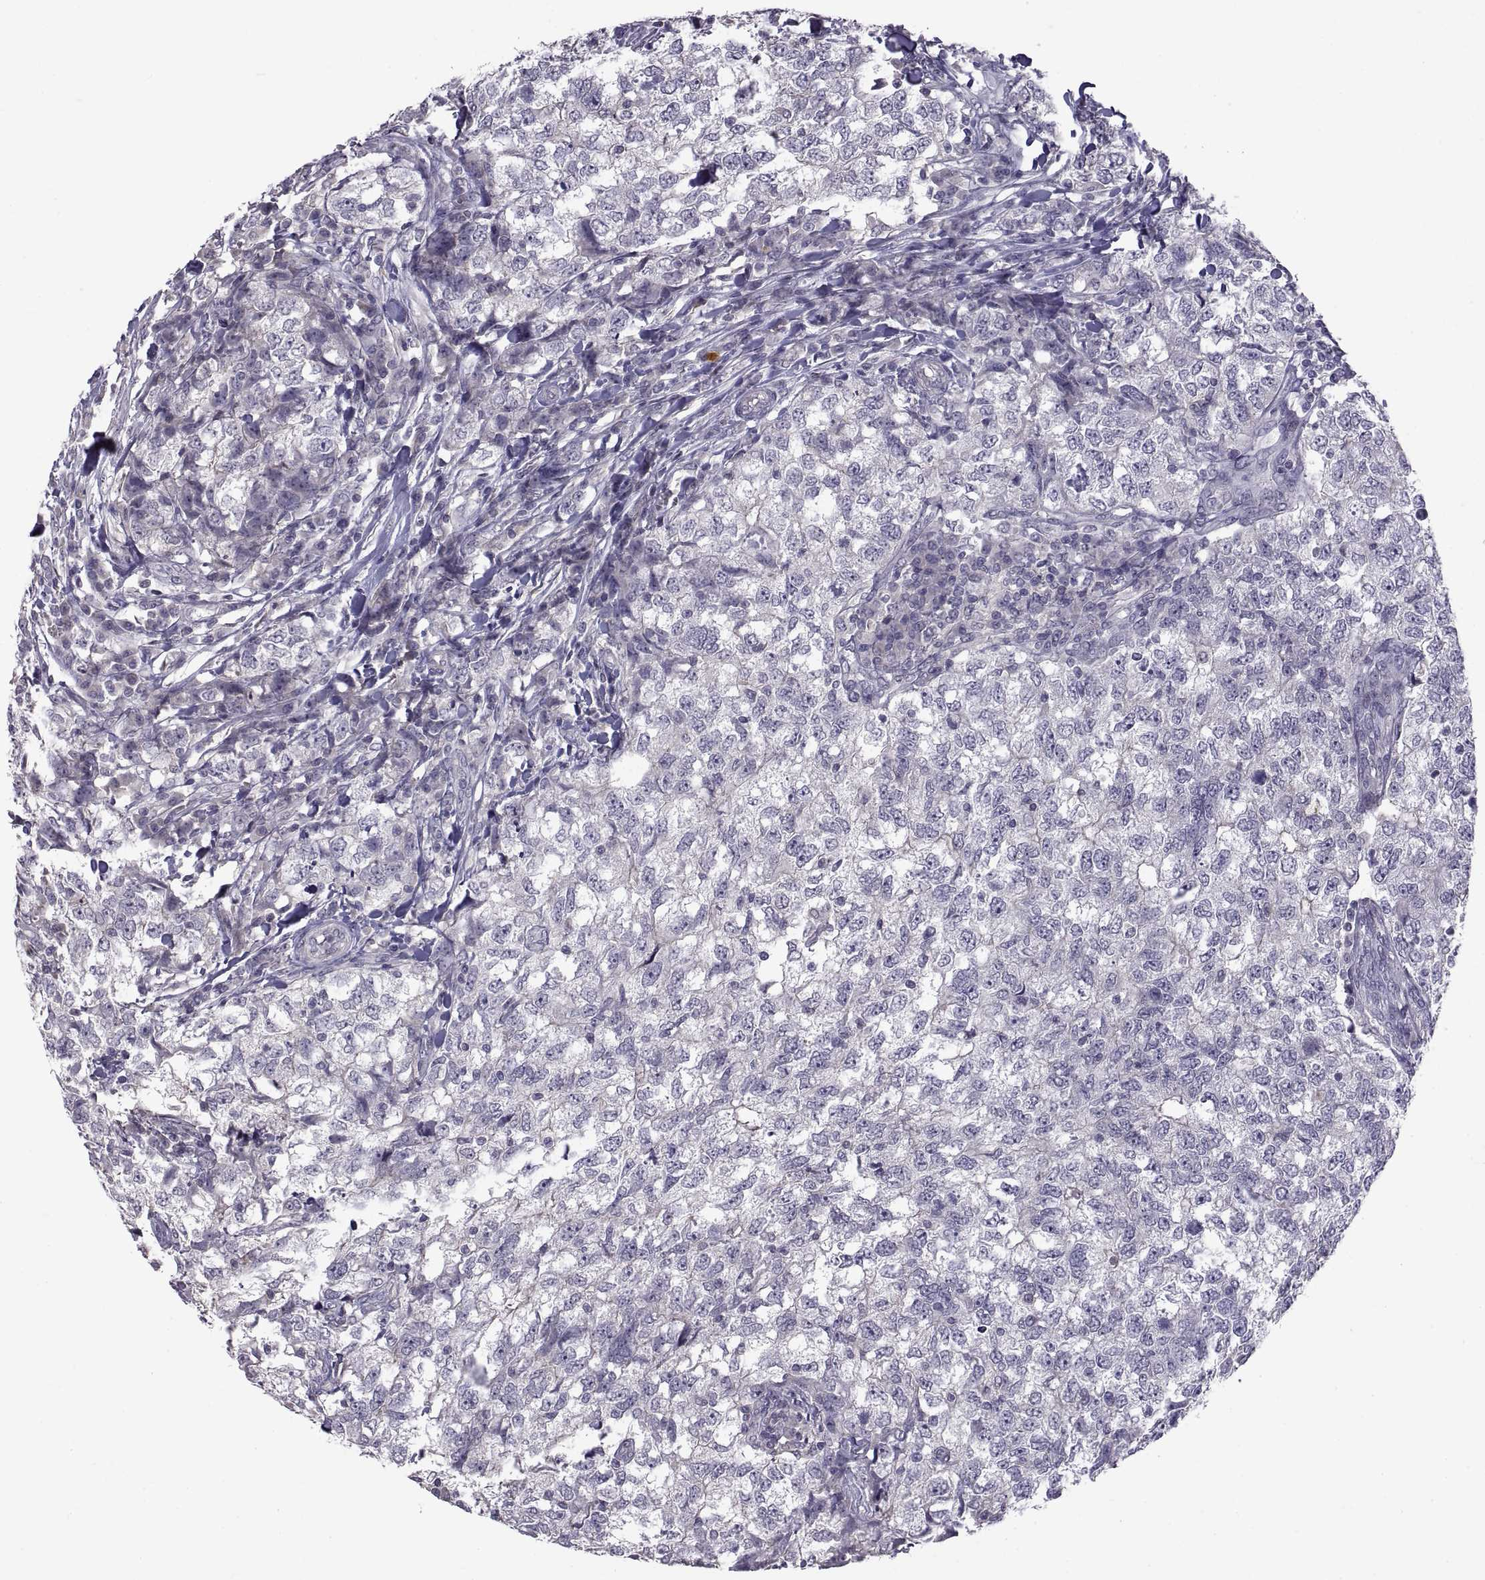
{"staining": {"intensity": "negative", "quantity": "none", "location": "none"}, "tissue": "breast cancer", "cell_type": "Tumor cells", "image_type": "cancer", "snomed": [{"axis": "morphology", "description": "Duct carcinoma"}, {"axis": "topography", "description": "Breast"}], "caption": "This micrograph is of breast cancer stained with immunohistochemistry to label a protein in brown with the nuclei are counter-stained blue. There is no staining in tumor cells. (DAB immunohistochemistry with hematoxylin counter stain).", "gene": "NPTX2", "patient": {"sex": "female", "age": 30}}